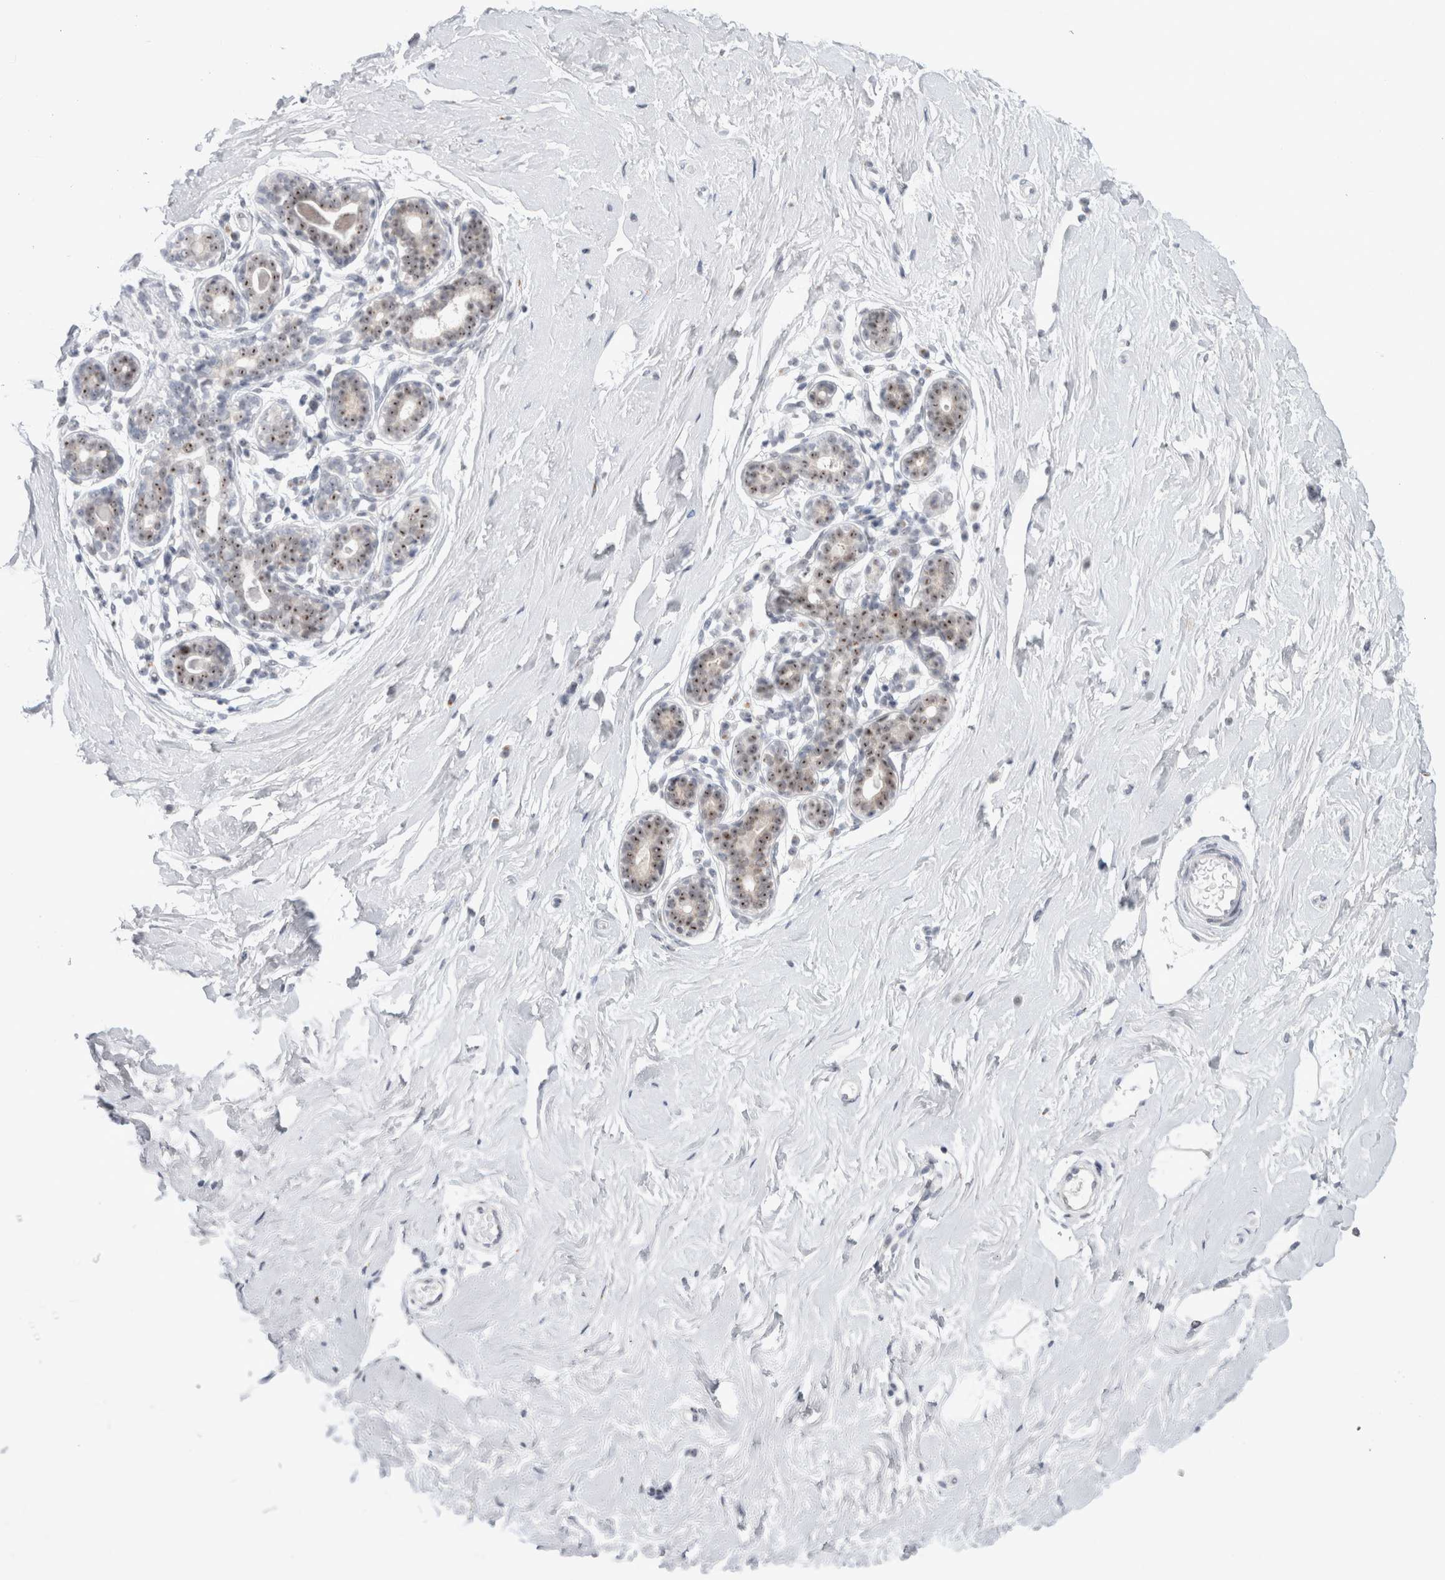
{"staining": {"intensity": "weak", "quantity": ">75%", "location": "nuclear"}, "tissue": "breast", "cell_type": "Adipocytes", "image_type": "normal", "snomed": [{"axis": "morphology", "description": "Normal tissue, NOS"}, {"axis": "topography", "description": "Breast"}], "caption": "Breast was stained to show a protein in brown. There is low levels of weak nuclear staining in approximately >75% of adipocytes. (DAB (3,3'-diaminobenzidine) IHC, brown staining for protein, blue staining for nuclei).", "gene": "CERS5", "patient": {"sex": "female", "age": 23}}